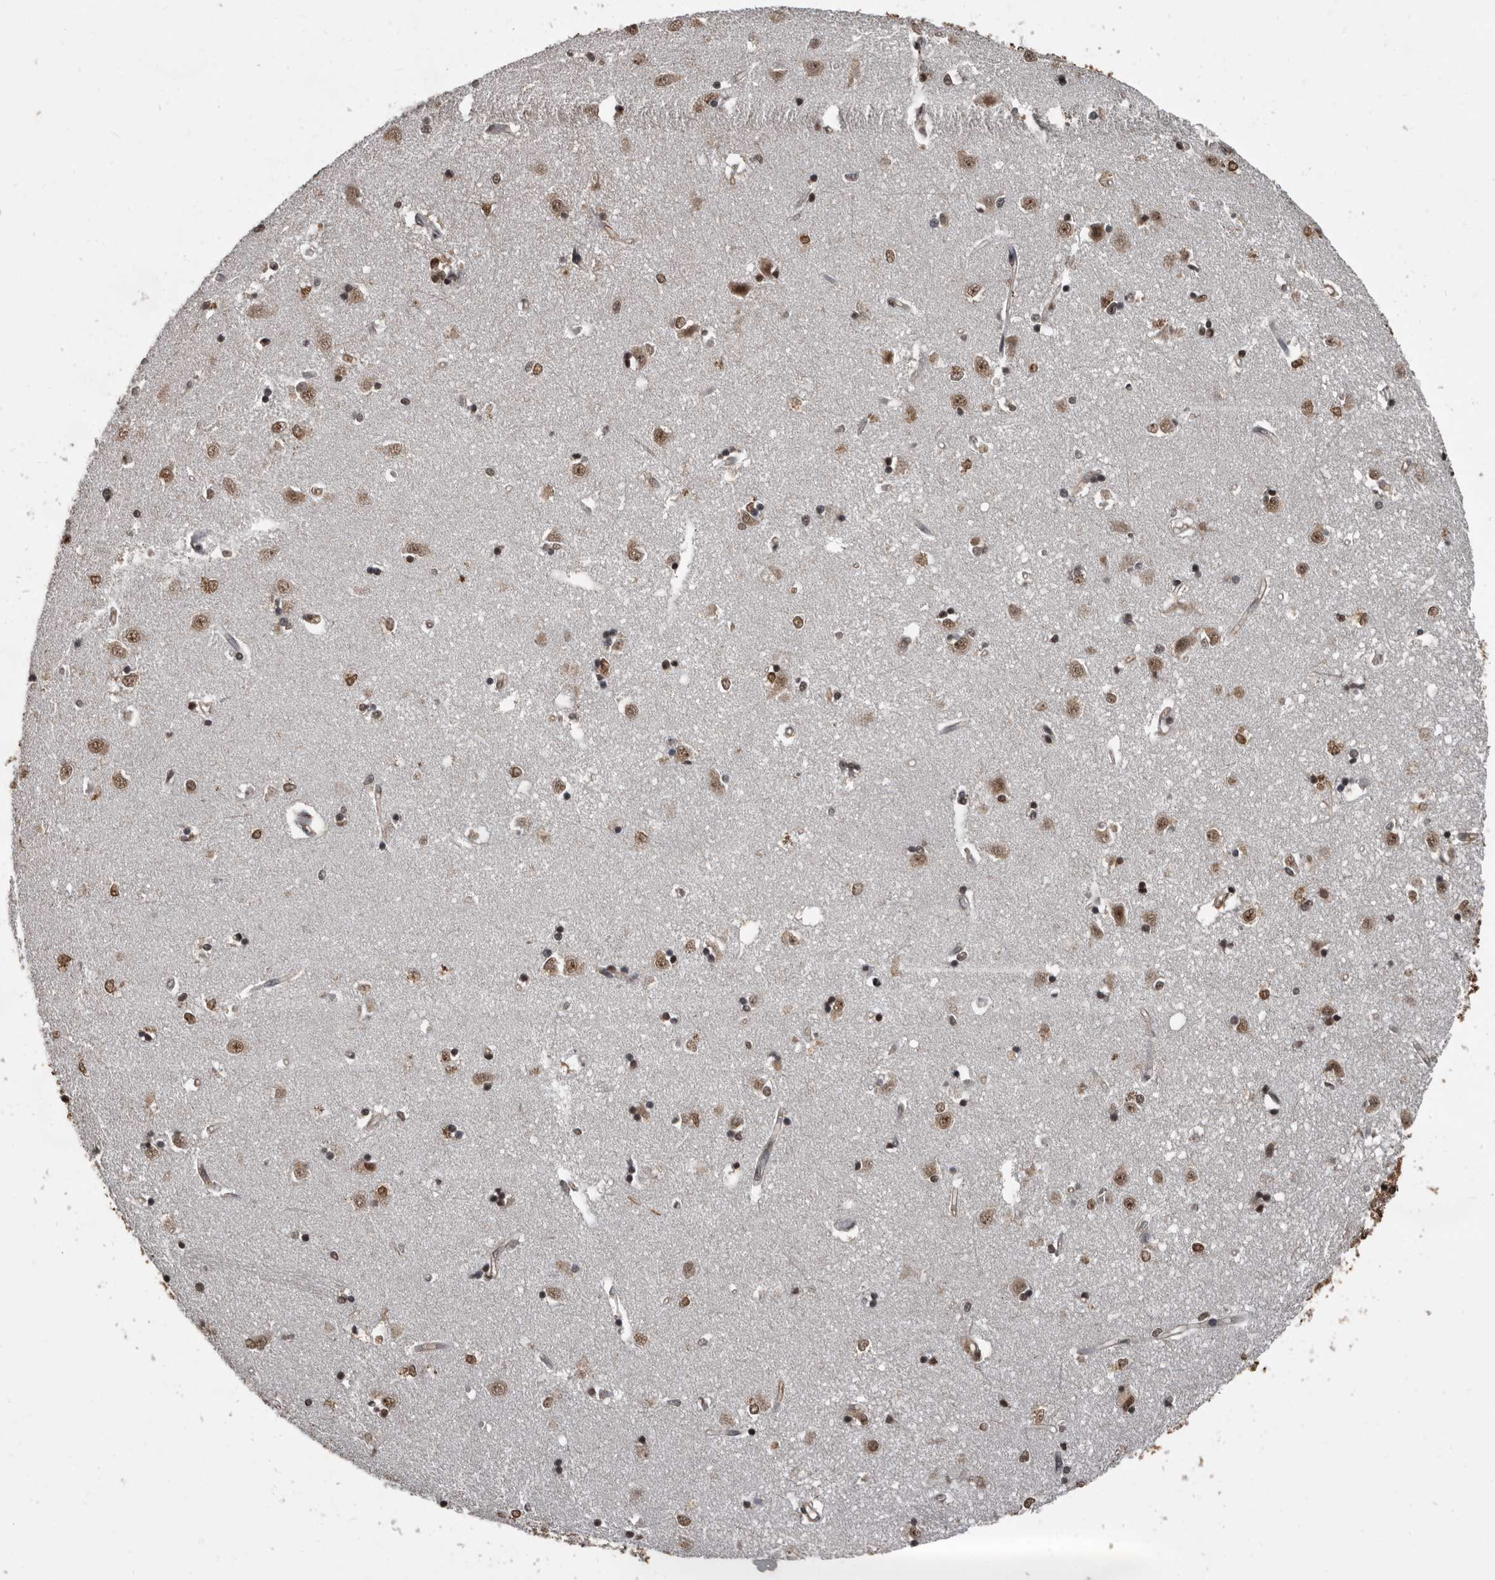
{"staining": {"intensity": "strong", "quantity": ">75%", "location": "nuclear"}, "tissue": "caudate", "cell_type": "Glial cells", "image_type": "normal", "snomed": [{"axis": "morphology", "description": "Normal tissue, NOS"}, {"axis": "topography", "description": "Lateral ventricle wall"}], "caption": "The micrograph reveals a brown stain indicating the presence of a protein in the nuclear of glial cells in caudate. (IHC, brightfield microscopy, high magnification).", "gene": "CHD1L", "patient": {"sex": "male", "age": 45}}